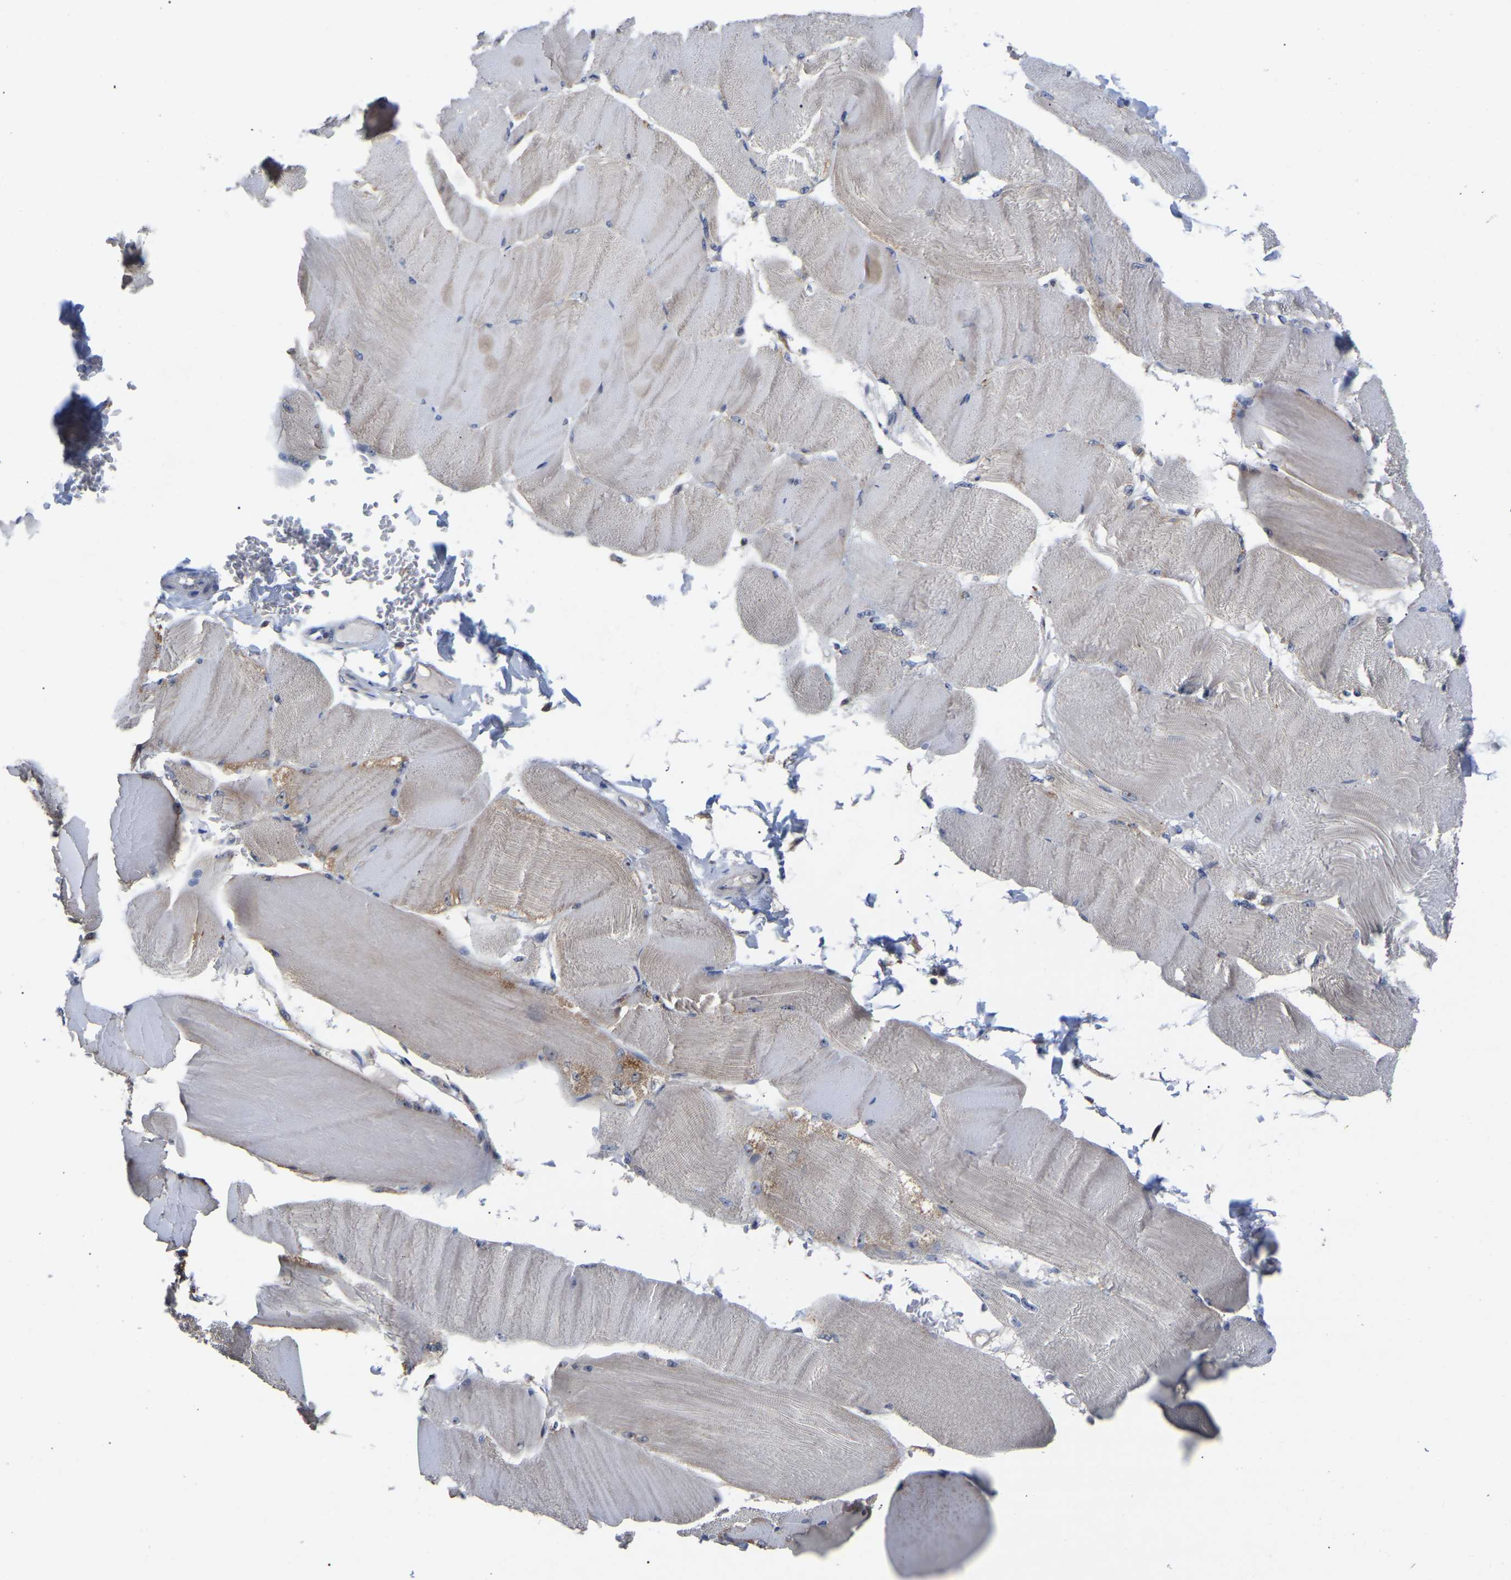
{"staining": {"intensity": "moderate", "quantity": "25%-75%", "location": "cytoplasmic/membranous,nuclear"}, "tissue": "skeletal muscle", "cell_type": "Myocytes", "image_type": "normal", "snomed": [{"axis": "morphology", "description": "Normal tissue, NOS"}, {"axis": "topography", "description": "Skin"}, {"axis": "topography", "description": "Skeletal muscle"}], "caption": "Immunohistochemistry micrograph of benign skeletal muscle: skeletal muscle stained using immunohistochemistry (IHC) exhibits medium levels of moderate protein expression localized specifically in the cytoplasmic/membranous,nuclear of myocytes, appearing as a cytoplasmic/membranous,nuclear brown color.", "gene": "NOP53", "patient": {"sex": "male", "age": 83}}